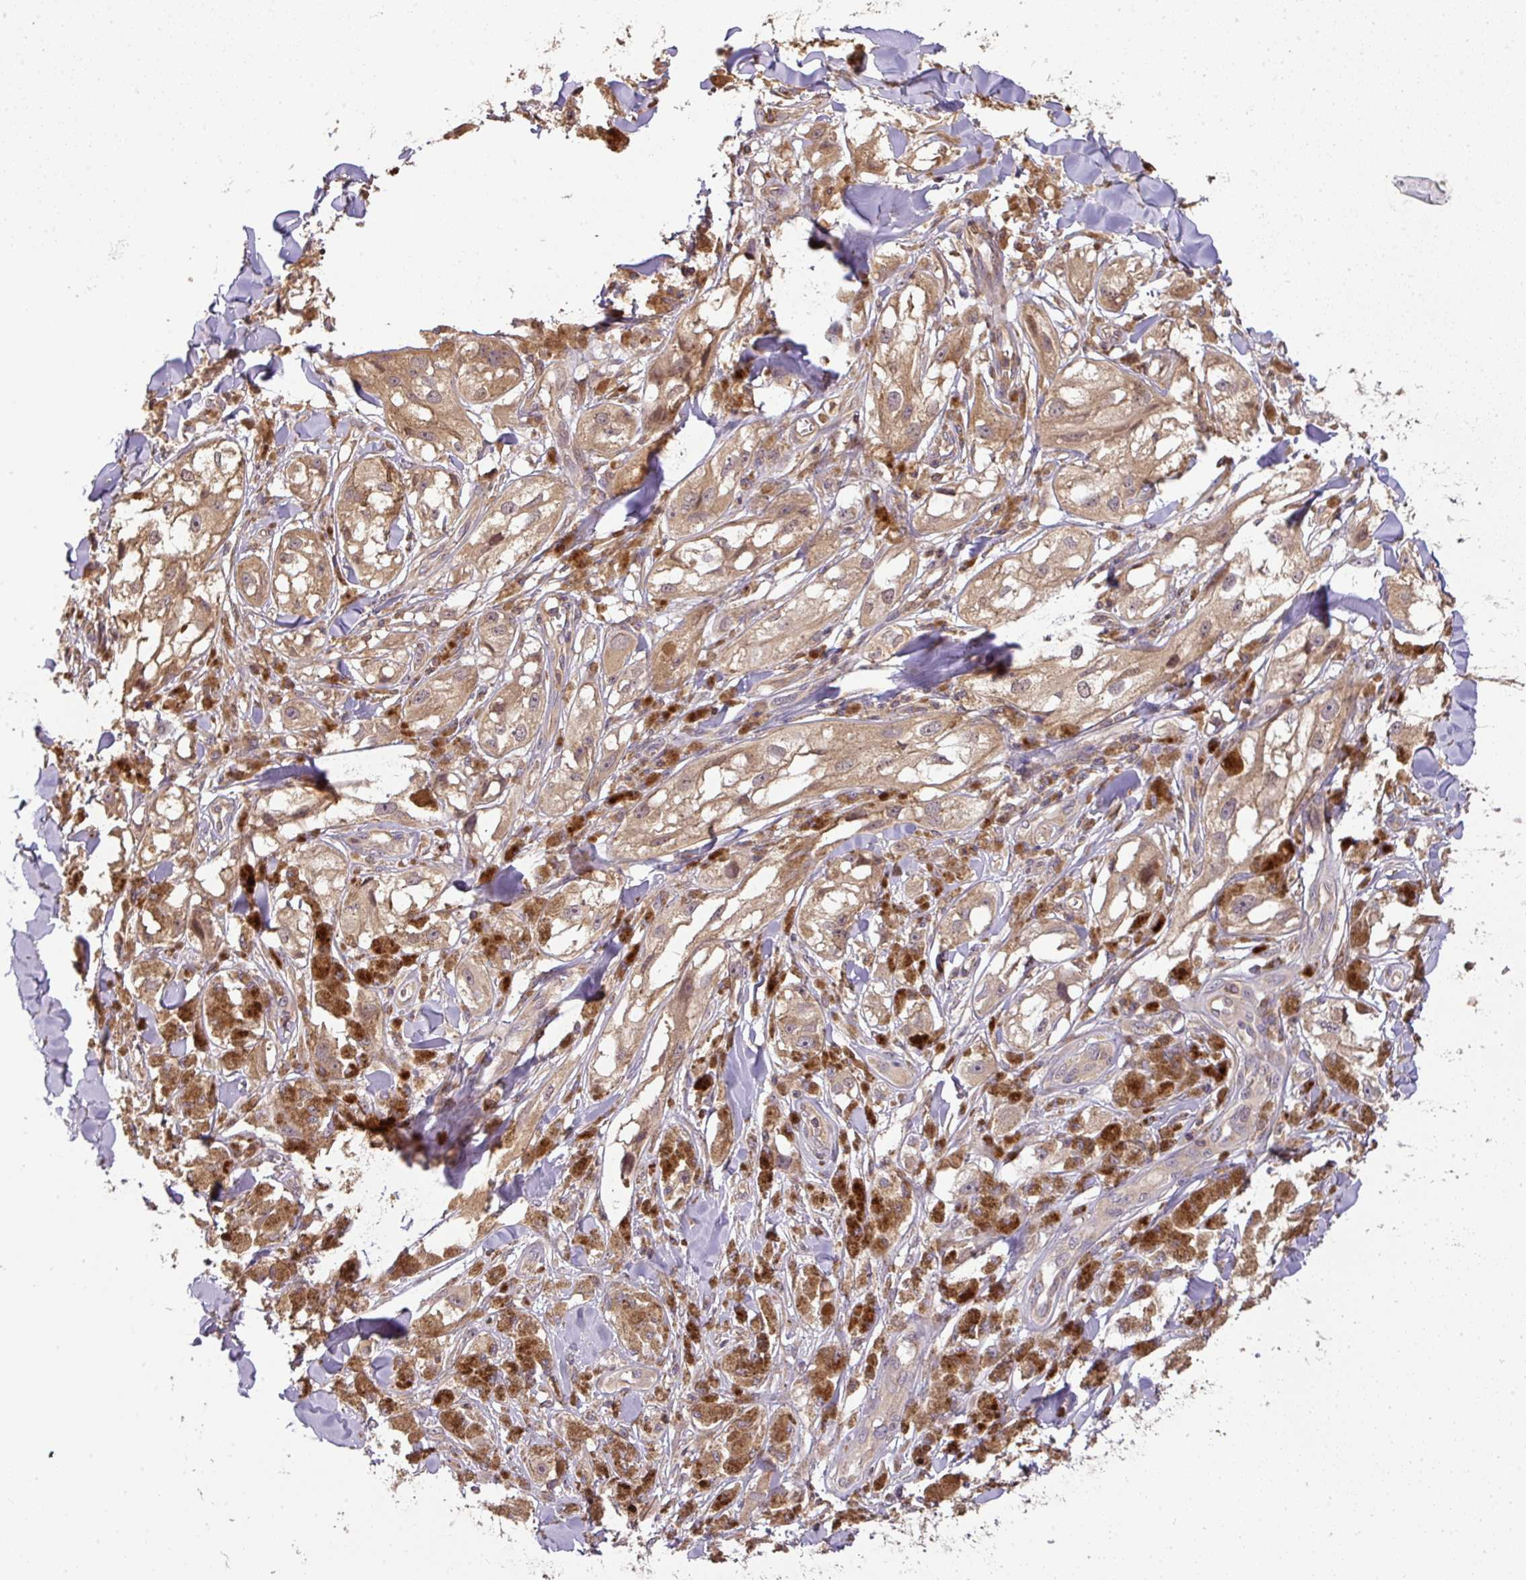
{"staining": {"intensity": "moderate", "quantity": ">75%", "location": "cytoplasmic/membranous"}, "tissue": "melanoma", "cell_type": "Tumor cells", "image_type": "cancer", "snomed": [{"axis": "morphology", "description": "Malignant melanoma, NOS"}, {"axis": "topography", "description": "Skin"}], "caption": "This histopathology image reveals IHC staining of malignant melanoma, with medium moderate cytoplasmic/membranous staining in approximately >75% of tumor cells.", "gene": "TCL1B", "patient": {"sex": "male", "age": 88}}